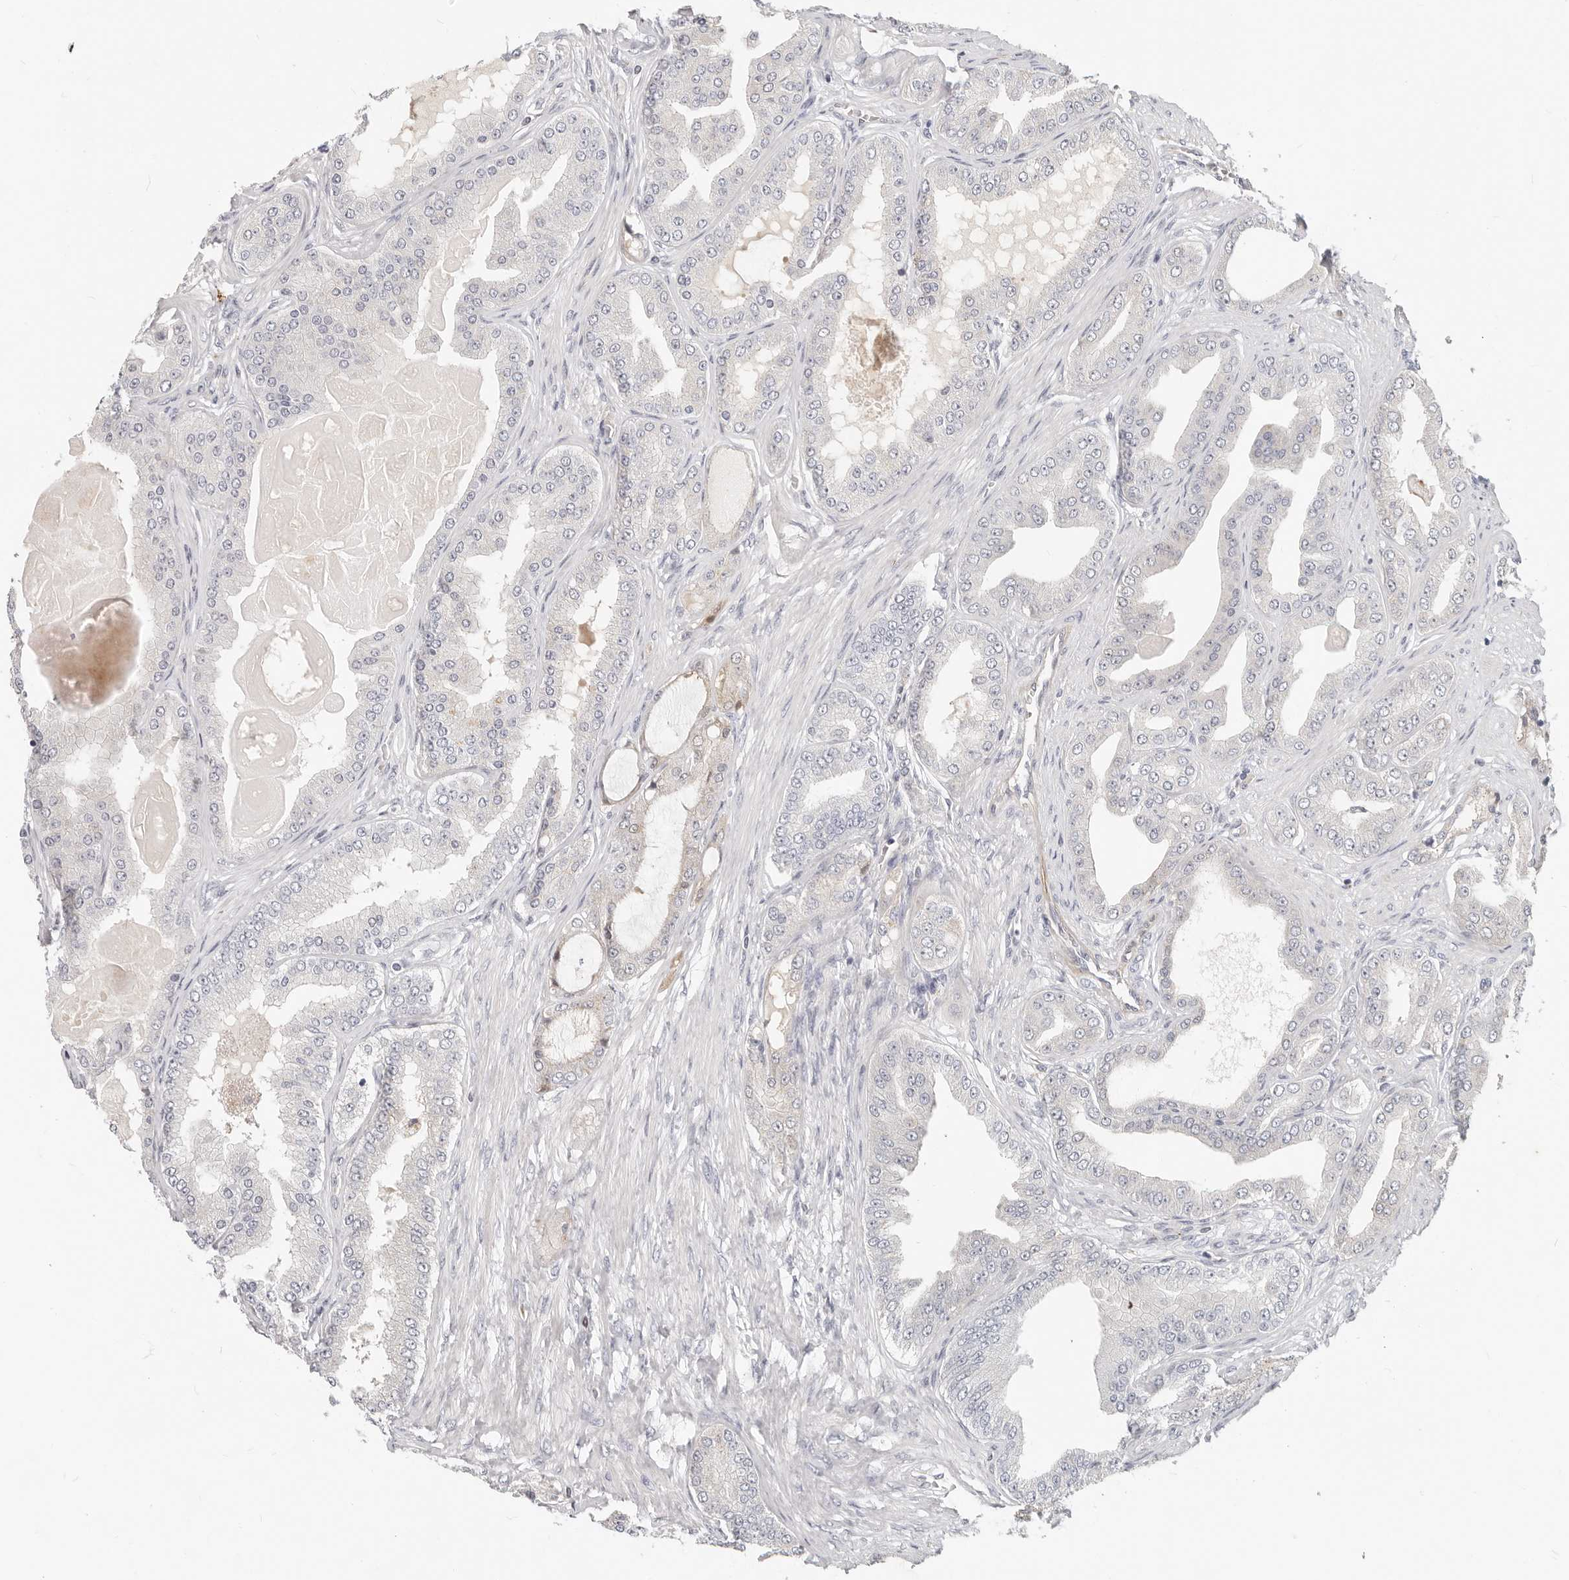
{"staining": {"intensity": "negative", "quantity": "none", "location": "none"}, "tissue": "prostate cancer", "cell_type": "Tumor cells", "image_type": "cancer", "snomed": [{"axis": "morphology", "description": "Adenocarcinoma, High grade"}, {"axis": "topography", "description": "Prostate"}], "caption": "Histopathology image shows no protein staining in tumor cells of prostate adenocarcinoma (high-grade) tissue.", "gene": "ZRANB1", "patient": {"sex": "male", "age": 60}}